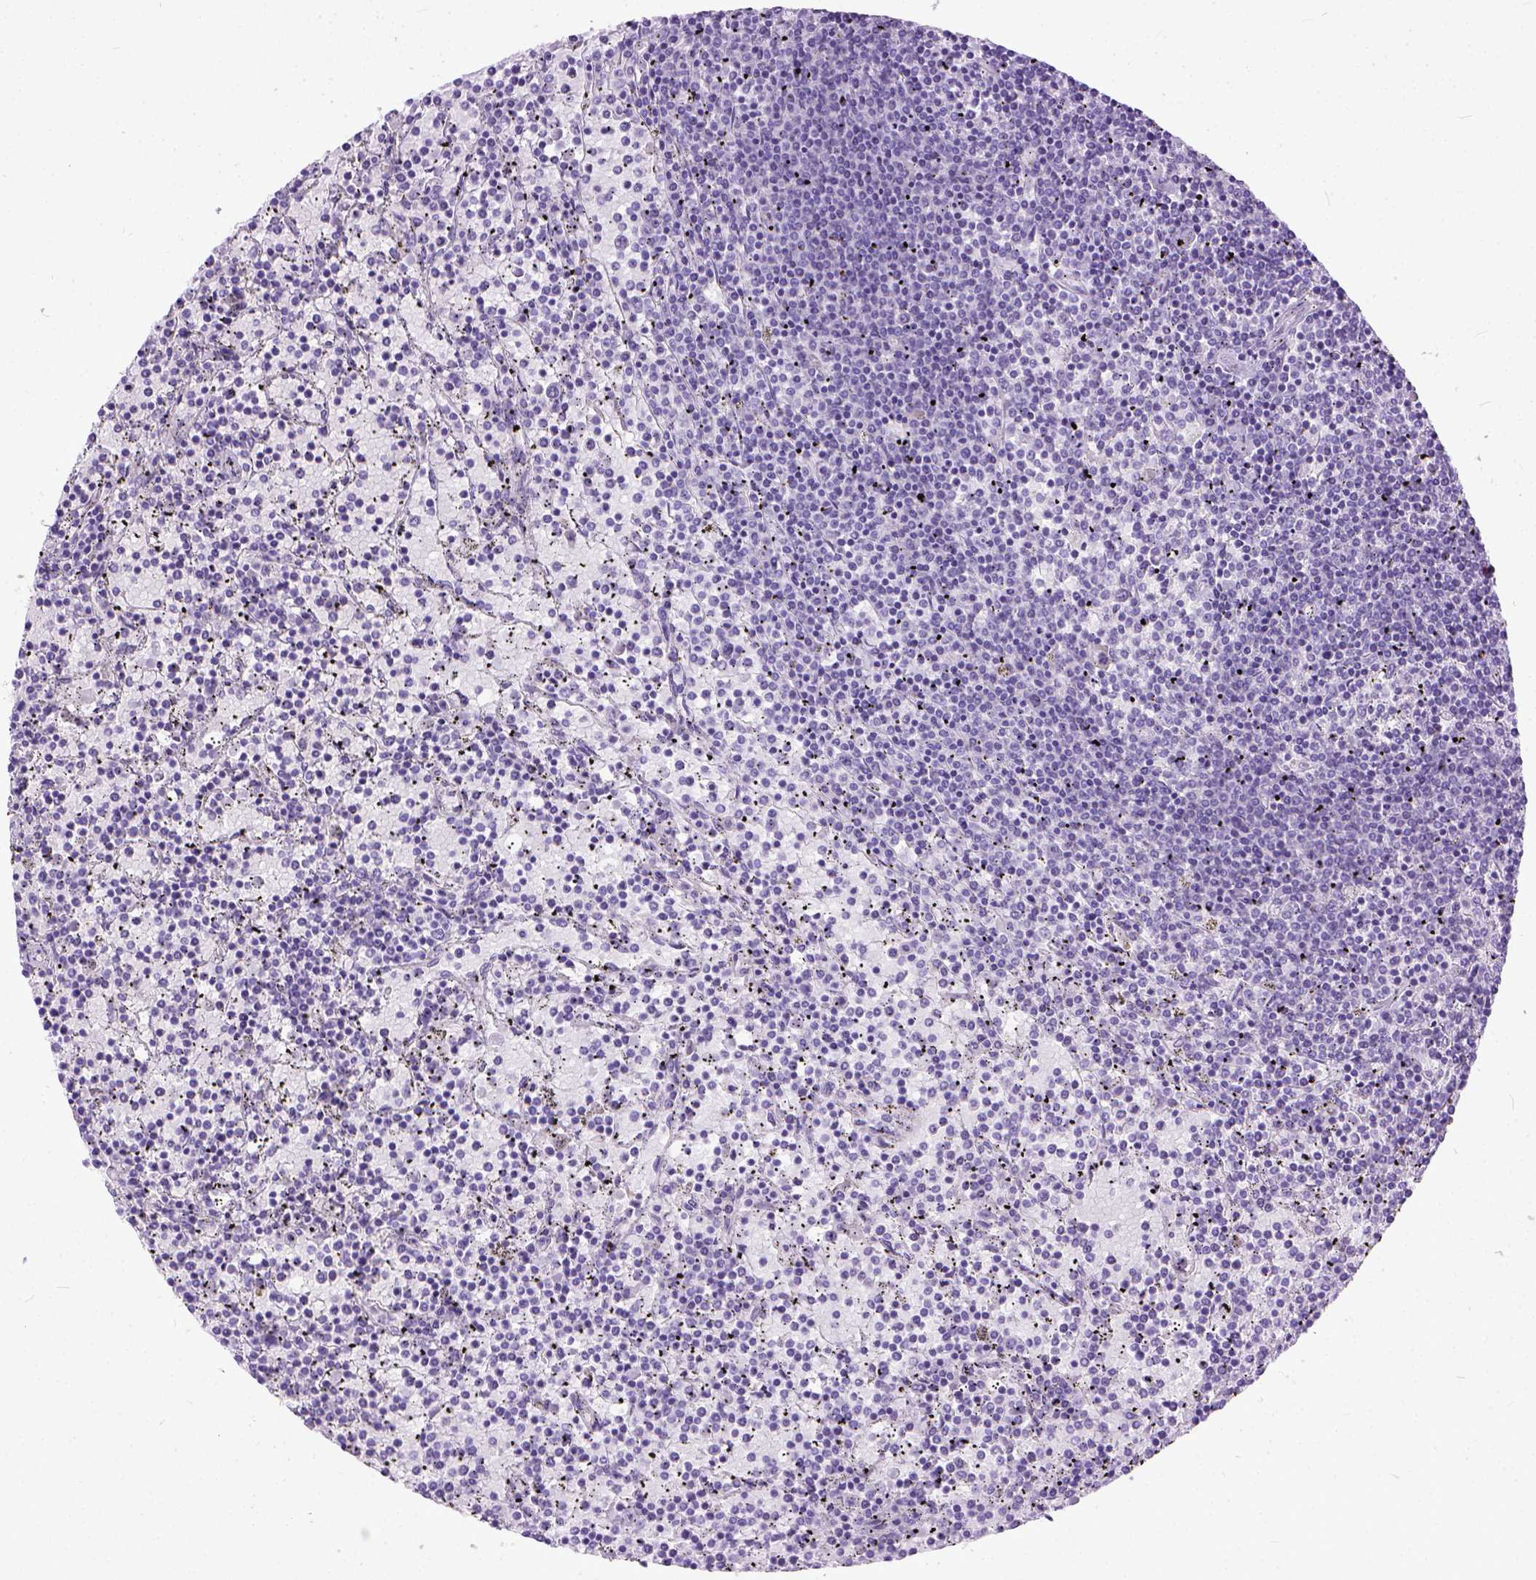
{"staining": {"intensity": "negative", "quantity": "none", "location": "none"}, "tissue": "lymphoma", "cell_type": "Tumor cells", "image_type": "cancer", "snomed": [{"axis": "morphology", "description": "Malignant lymphoma, non-Hodgkin's type, Low grade"}, {"axis": "topography", "description": "Spleen"}], "caption": "Lymphoma was stained to show a protein in brown. There is no significant positivity in tumor cells.", "gene": "ADGRF1", "patient": {"sex": "female", "age": 77}}